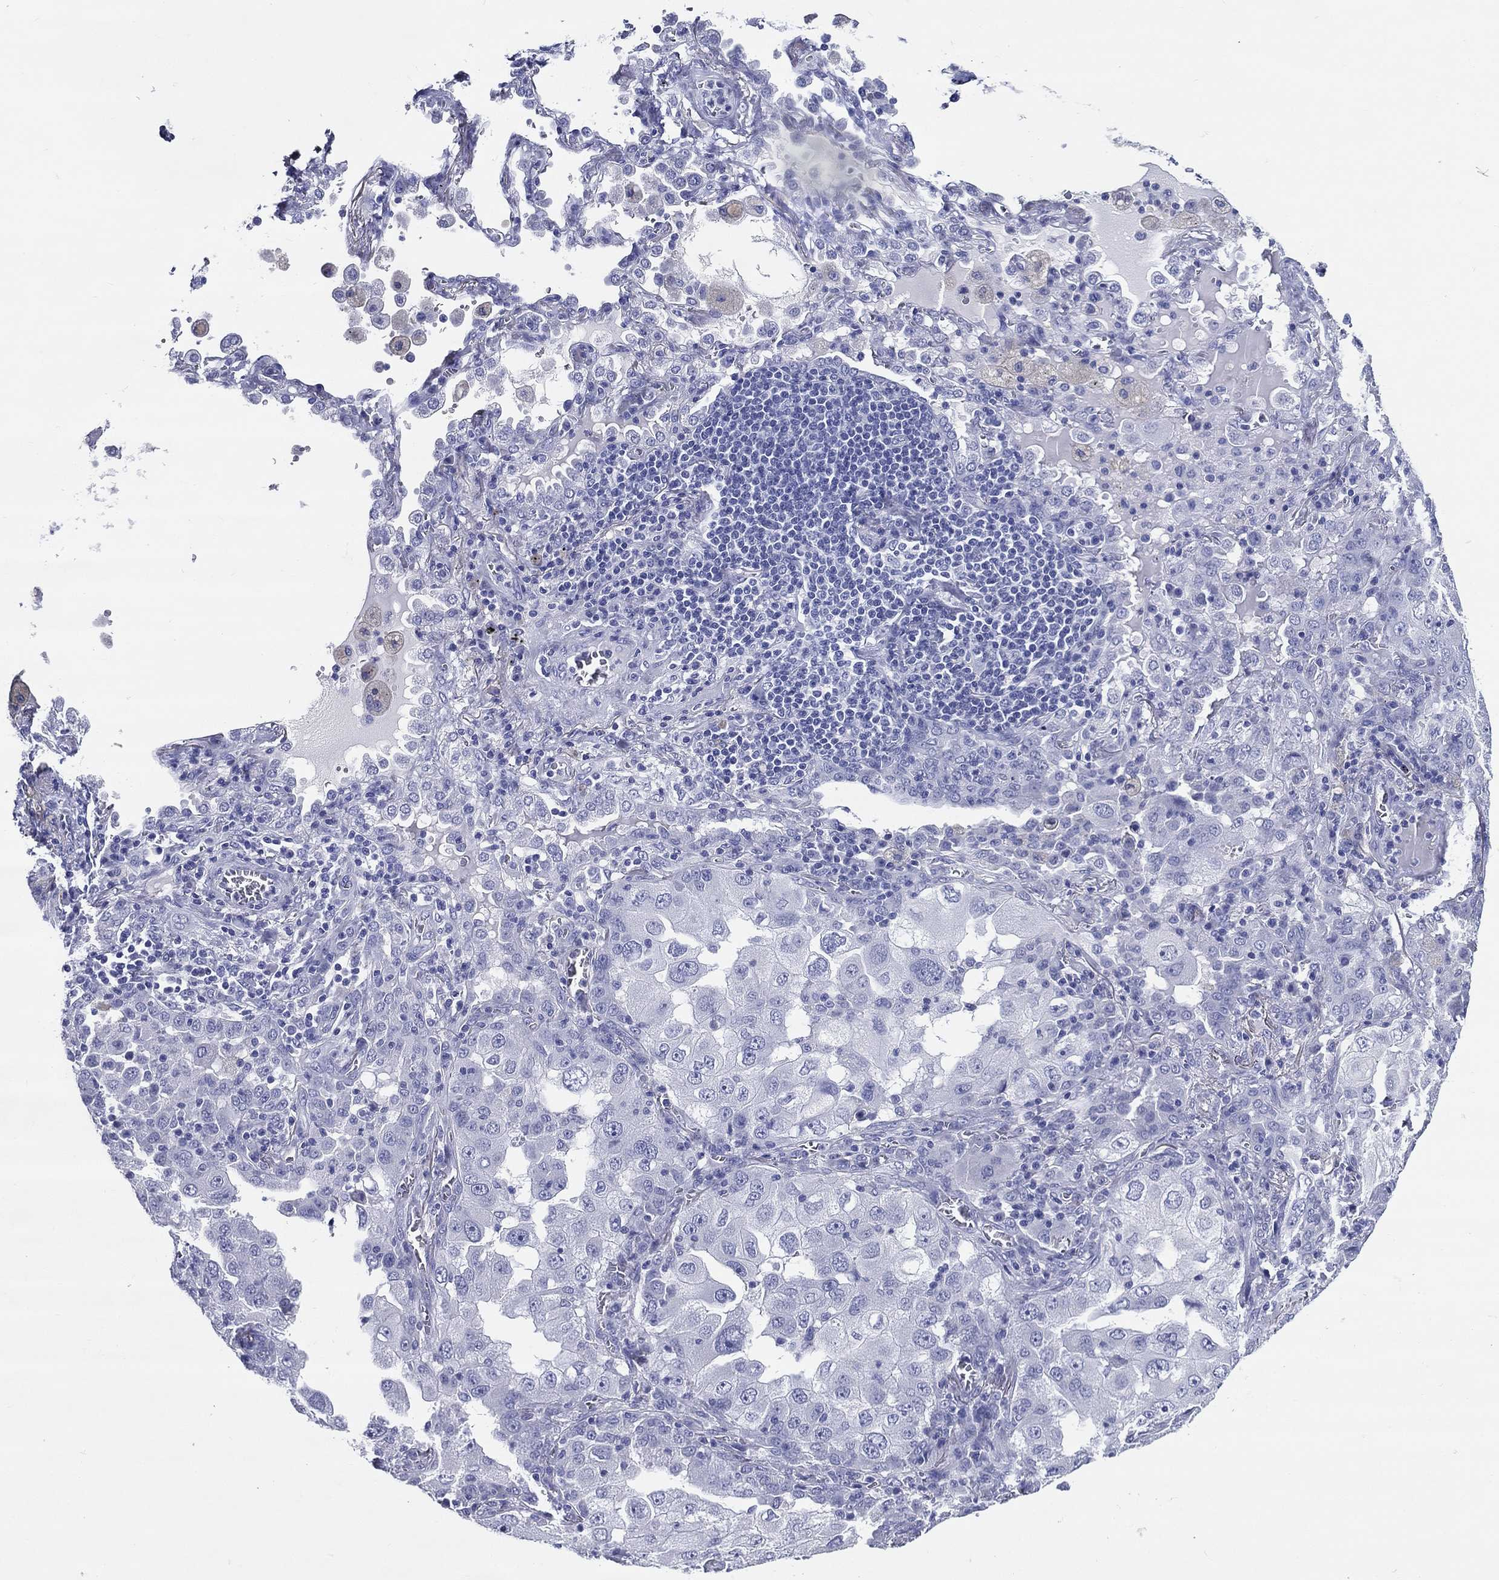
{"staining": {"intensity": "negative", "quantity": "none", "location": "none"}, "tissue": "lung cancer", "cell_type": "Tumor cells", "image_type": "cancer", "snomed": [{"axis": "morphology", "description": "Adenocarcinoma, NOS"}, {"axis": "topography", "description": "Lung"}], "caption": "Immunohistochemistry micrograph of human lung cancer (adenocarcinoma) stained for a protein (brown), which displays no staining in tumor cells.", "gene": "ACE2", "patient": {"sex": "female", "age": 61}}